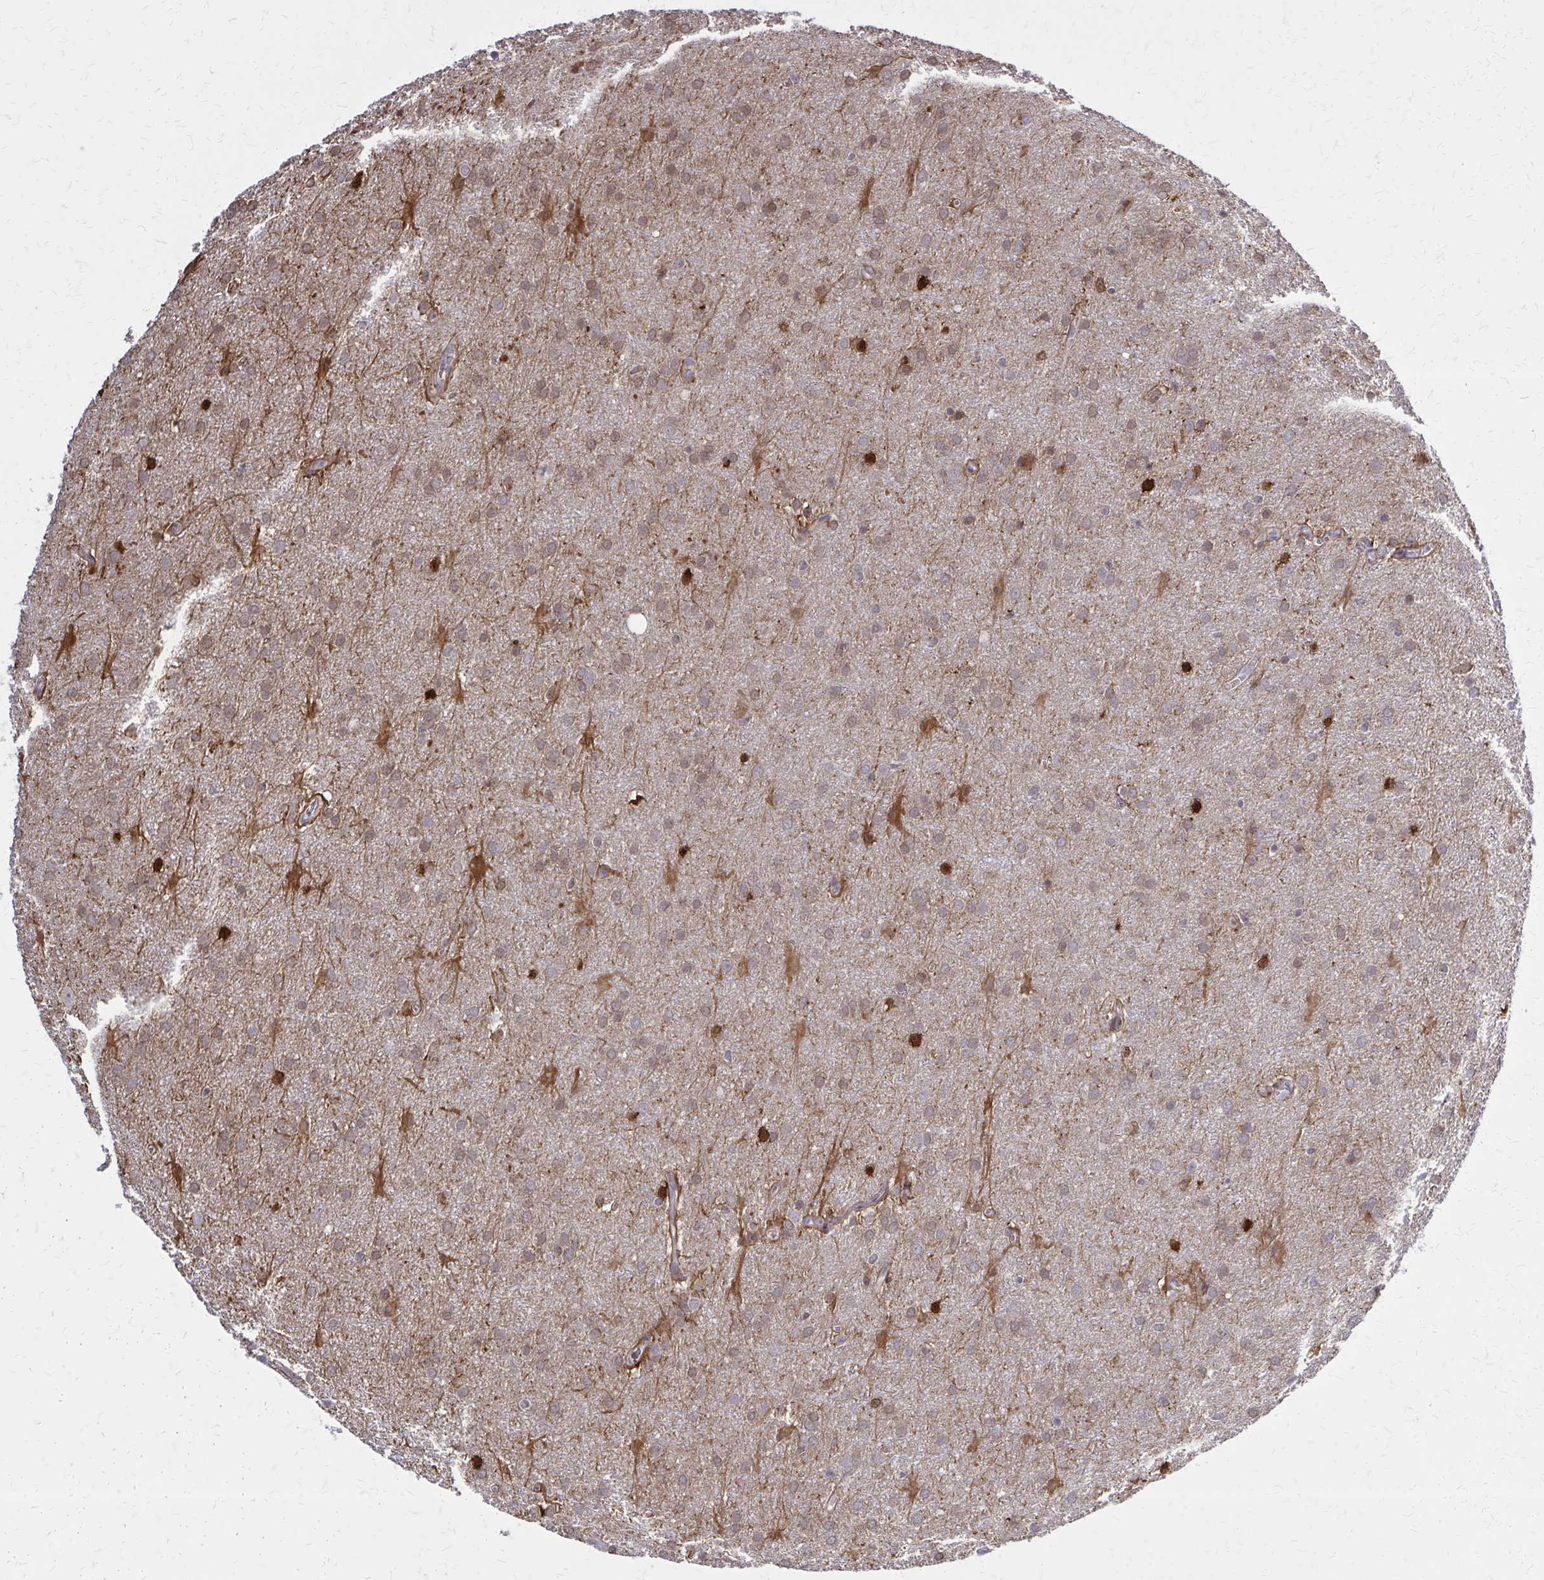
{"staining": {"intensity": "moderate", "quantity": "25%-75%", "location": "cytoplasmic/membranous"}, "tissue": "glioma", "cell_type": "Tumor cells", "image_type": "cancer", "snomed": [{"axis": "morphology", "description": "Glioma, malignant, Low grade"}, {"axis": "topography", "description": "Brain"}], "caption": "This is an image of immunohistochemistry (IHC) staining of glioma, which shows moderate positivity in the cytoplasmic/membranous of tumor cells.", "gene": "DBI", "patient": {"sex": "female", "age": 32}}